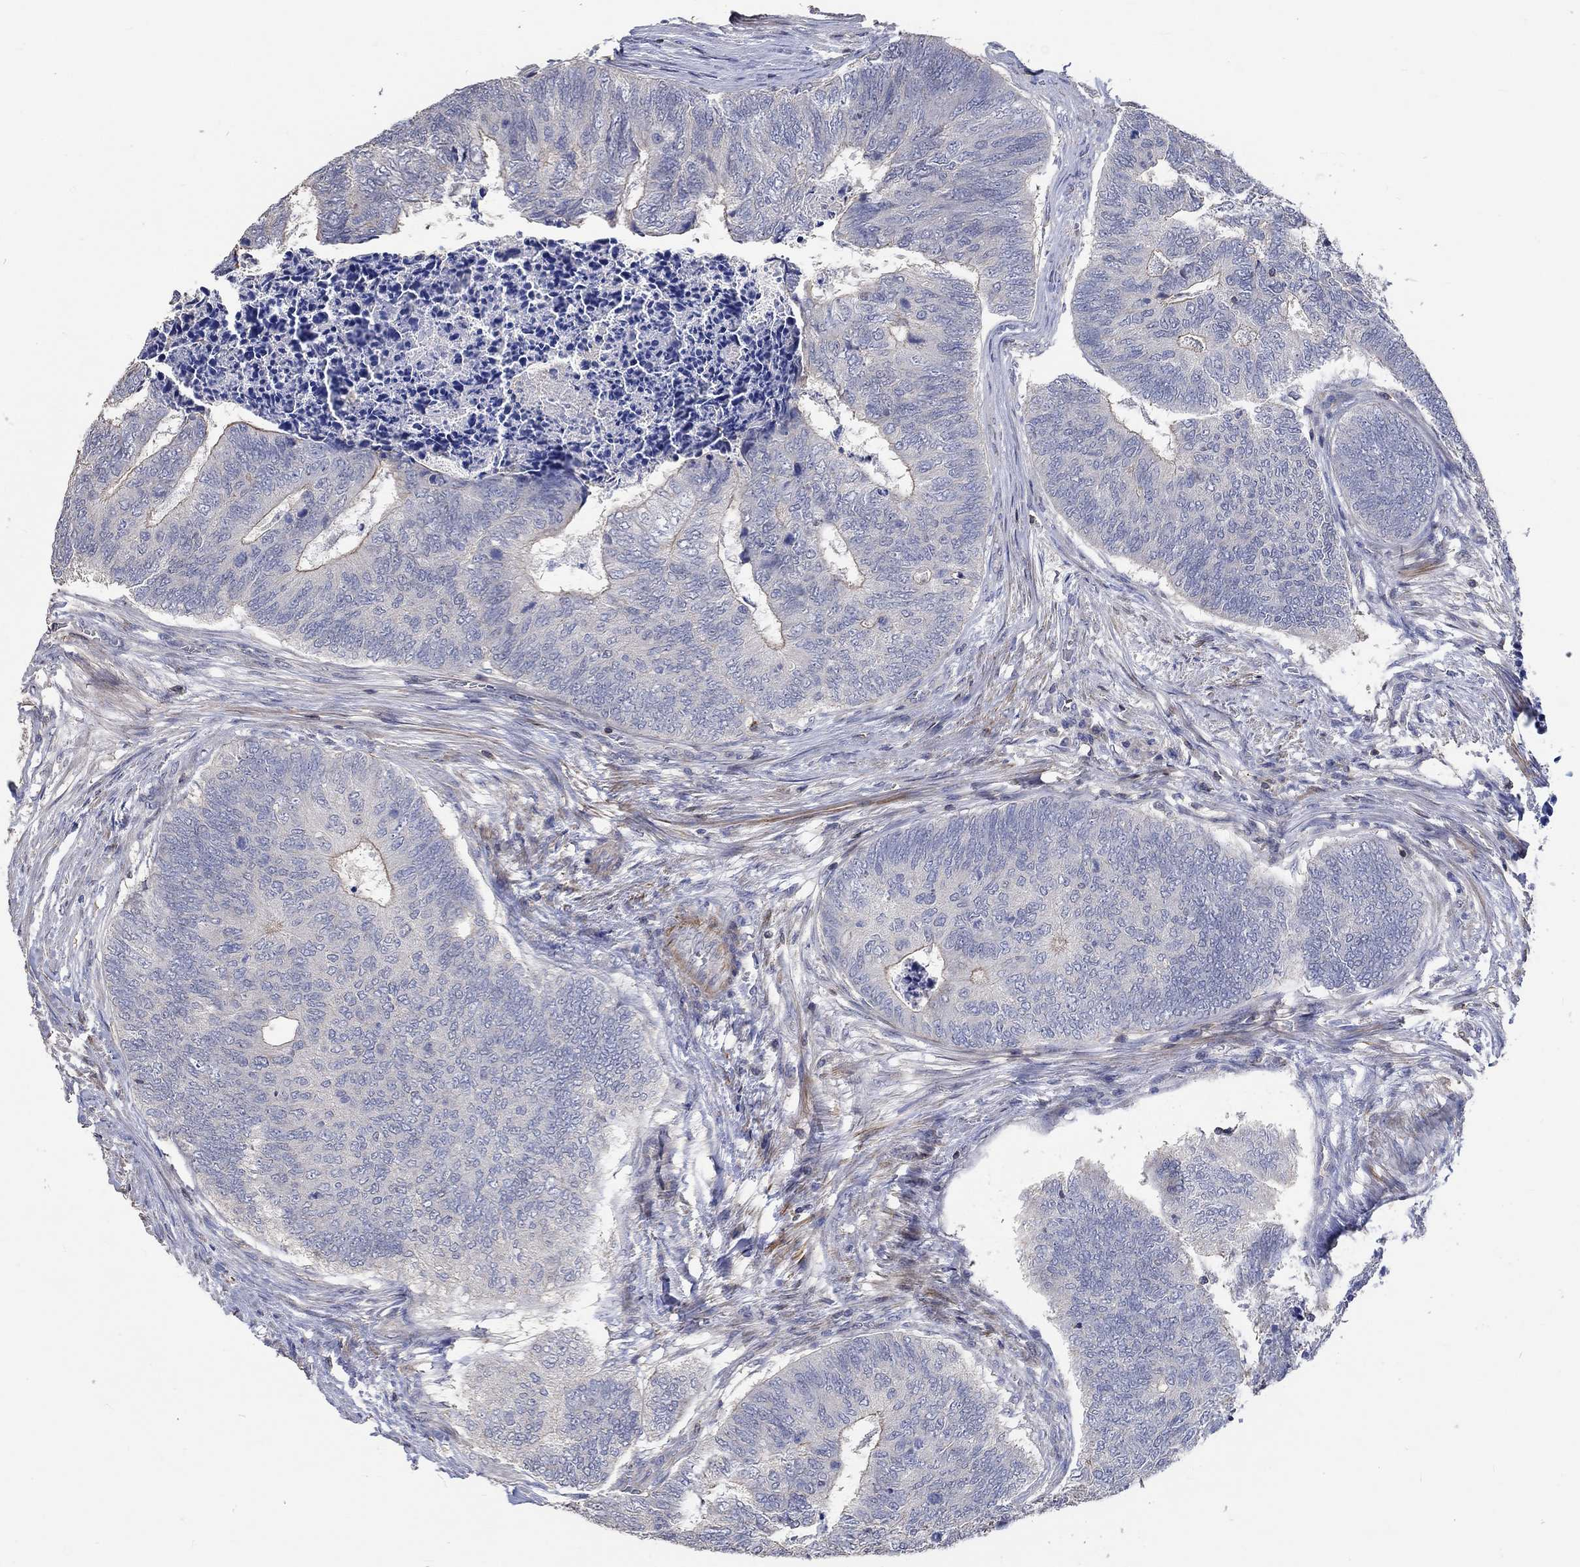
{"staining": {"intensity": "negative", "quantity": "none", "location": "none"}, "tissue": "colorectal cancer", "cell_type": "Tumor cells", "image_type": "cancer", "snomed": [{"axis": "morphology", "description": "Adenocarcinoma, NOS"}, {"axis": "topography", "description": "Colon"}], "caption": "The immunohistochemistry histopathology image has no significant expression in tumor cells of colorectal cancer tissue. (Stains: DAB (3,3'-diaminobenzidine) IHC with hematoxylin counter stain, Microscopy: brightfield microscopy at high magnification).", "gene": "TNFAIP8L3", "patient": {"sex": "female", "age": 67}}